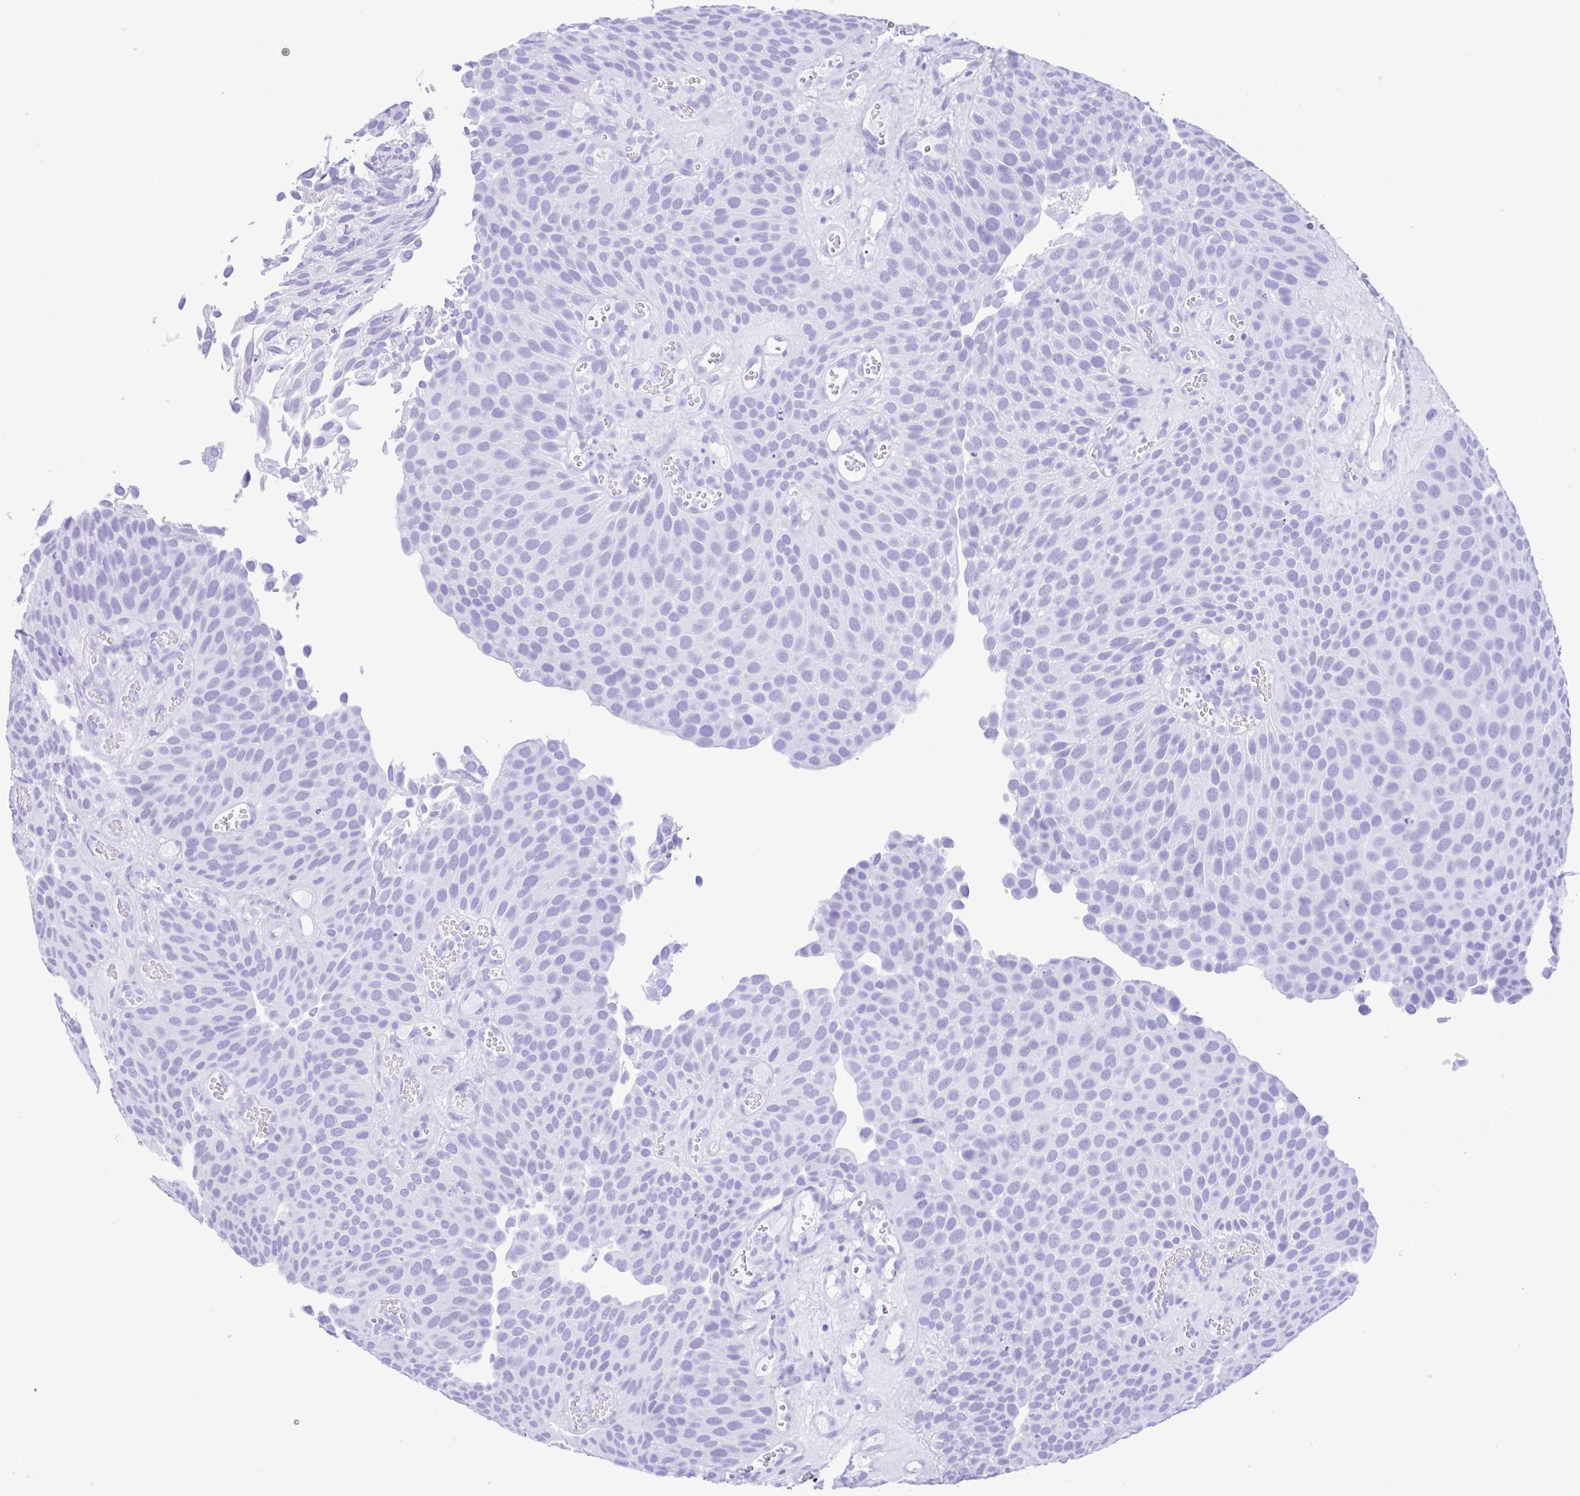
{"staining": {"intensity": "negative", "quantity": "none", "location": "none"}, "tissue": "urothelial cancer", "cell_type": "Tumor cells", "image_type": "cancer", "snomed": [{"axis": "morphology", "description": "Urothelial carcinoma, Low grade"}, {"axis": "topography", "description": "Urinary bladder"}], "caption": "This is an immunohistochemistry image of low-grade urothelial carcinoma. There is no expression in tumor cells.", "gene": "NDUFS2", "patient": {"sex": "male", "age": 89}}